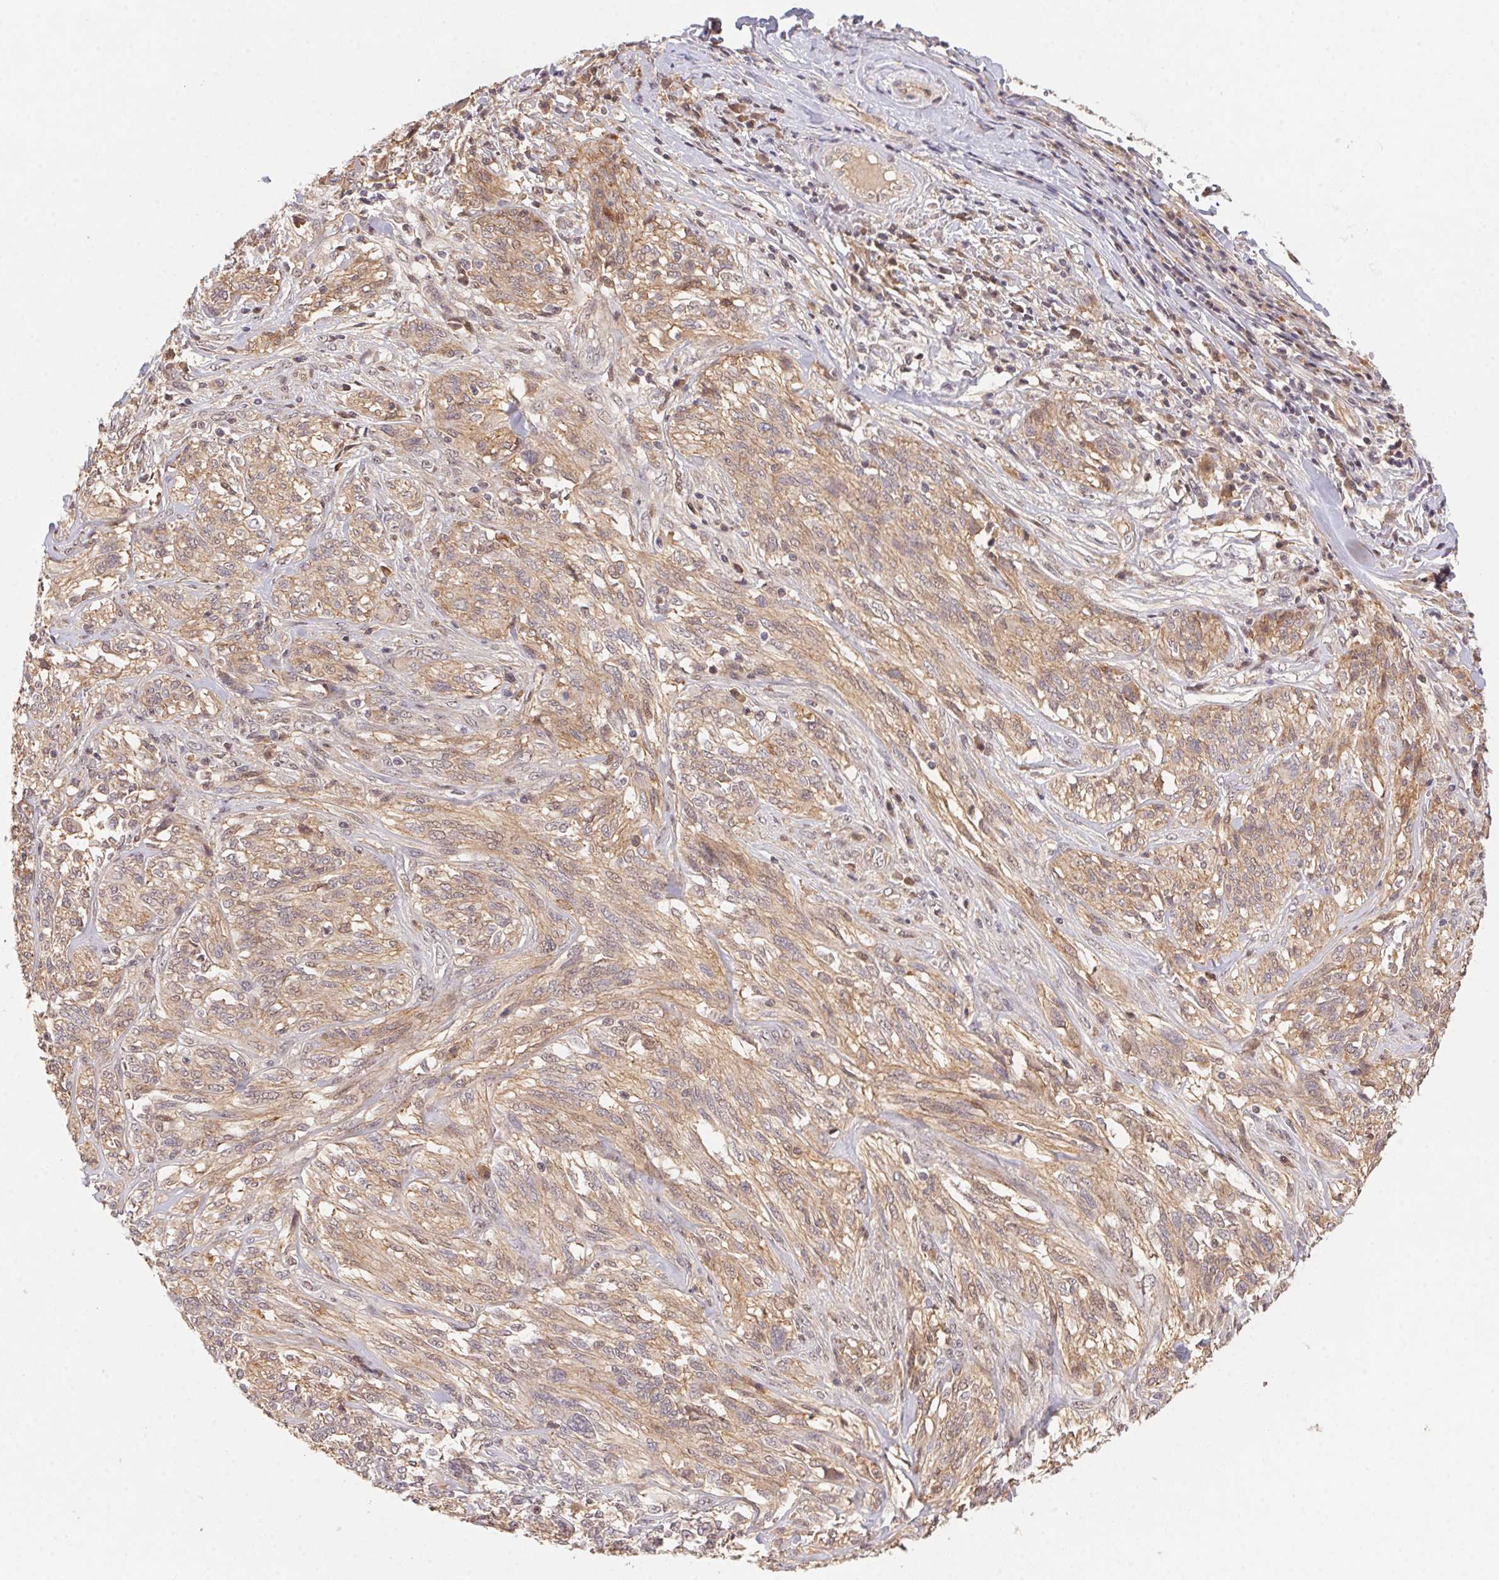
{"staining": {"intensity": "weak", "quantity": ">75%", "location": "cytoplasmic/membranous"}, "tissue": "melanoma", "cell_type": "Tumor cells", "image_type": "cancer", "snomed": [{"axis": "morphology", "description": "Malignant melanoma, NOS"}, {"axis": "topography", "description": "Skin"}], "caption": "IHC (DAB) staining of human malignant melanoma shows weak cytoplasmic/membranous protein positivity in approximately >75% of tumor cells.", "gene": "SLC52A2", "patient": {"sex": "female", "age": 91}}